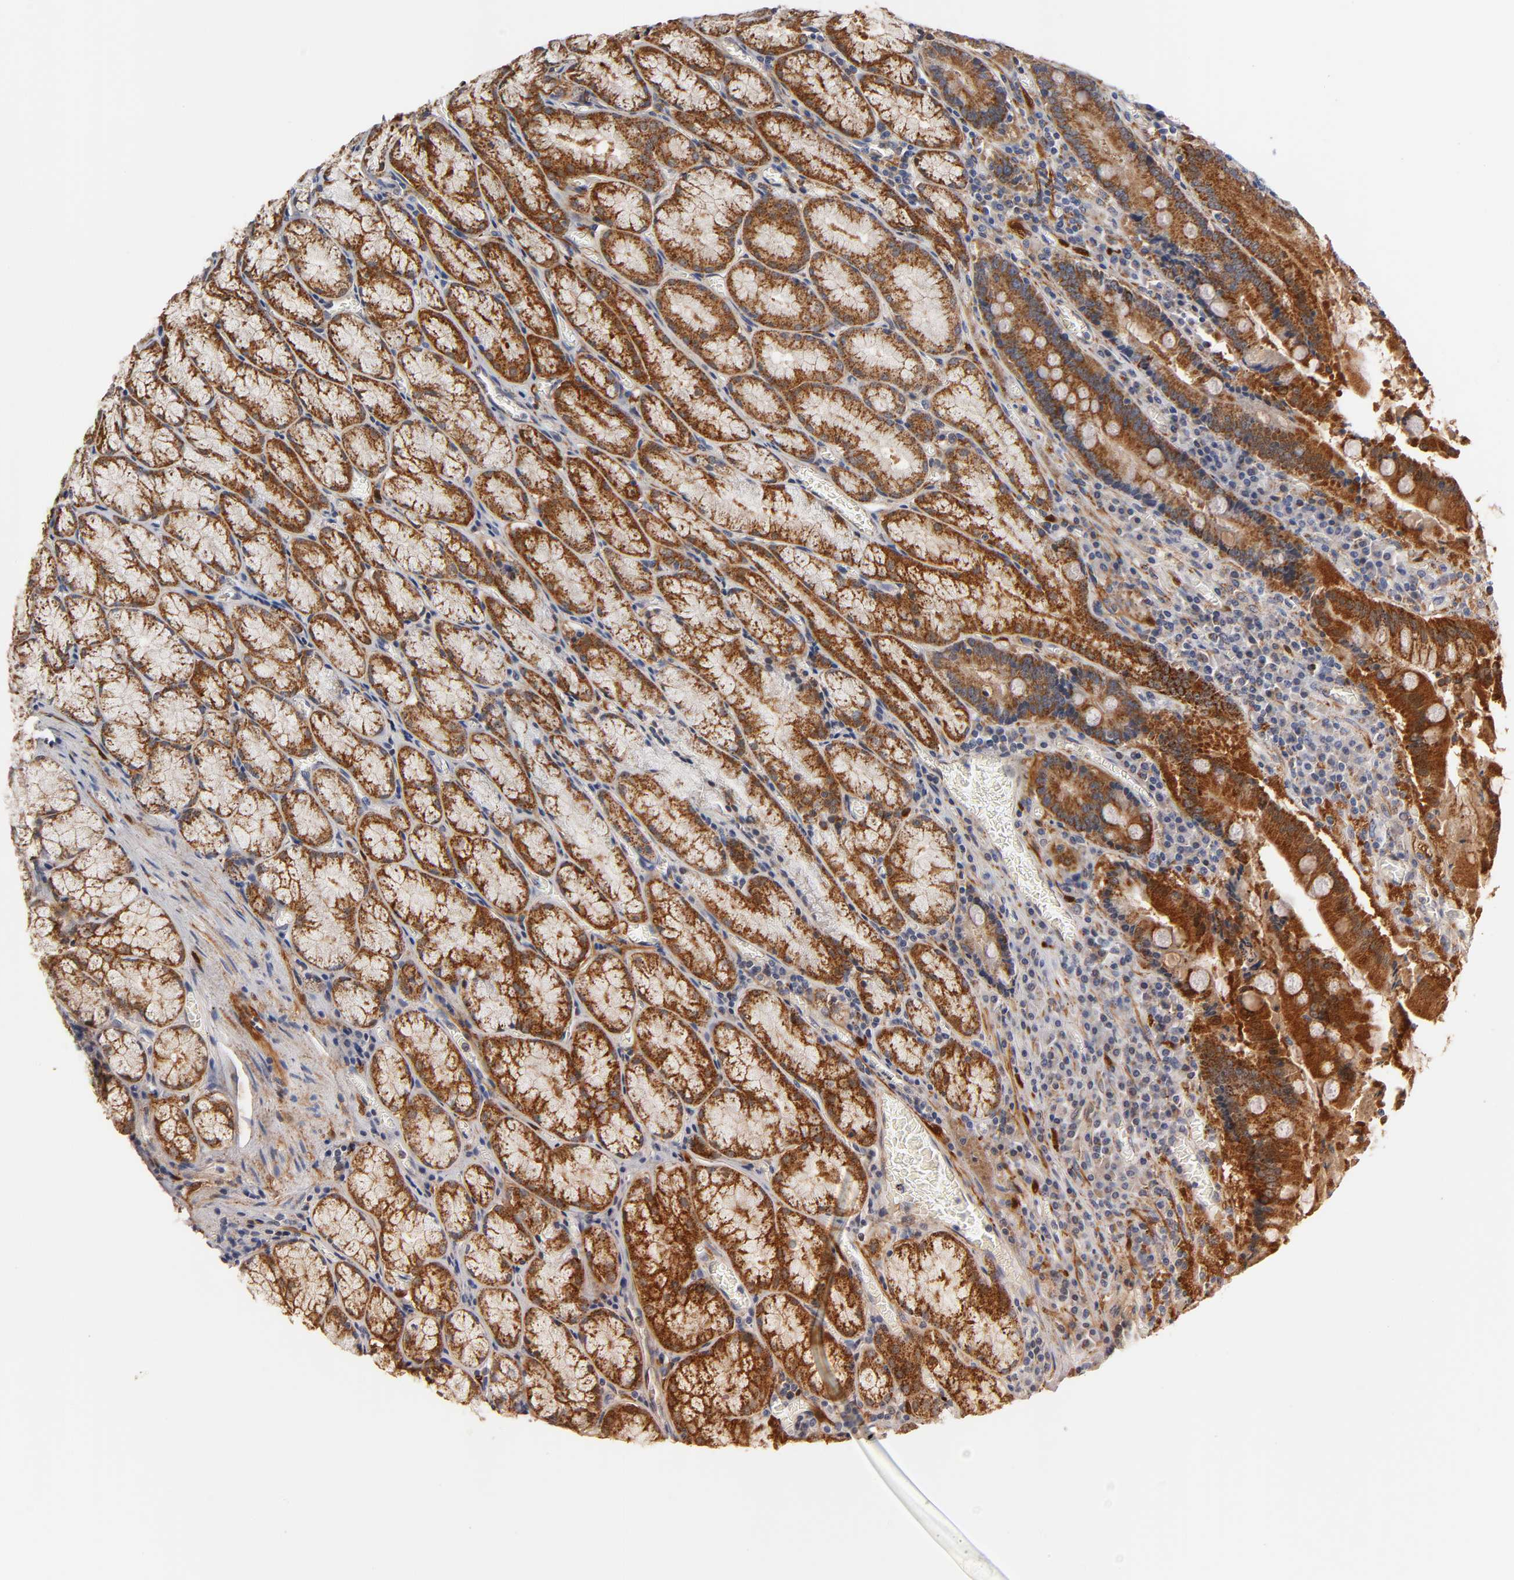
{"staining": {"intensity": "strong", "quantity": ">75%", "location": "cytoplasmic/membranous"}, "tissue": "stomach", "cell_type": "Glandular cells", "image_type": "normal", "snomed": [{"axis": "morphology", "description": "Normal tissue, NOS"}, {"axis": "topography", "description": "Stomach, lower"}], "caption": "Benign stomach reveals strong cytoplasmic/membranous positivity in approximately >75% of glandular cells, visualized by immunohistochemistry. (Stains: DAB (3,3'-diaminobenzidine) in brown, nuclei in blue, Microscopy: brightfield microscopy at high magnification).", "gene": "ISG15", "patient": {"sex": "male", "age": 56}}